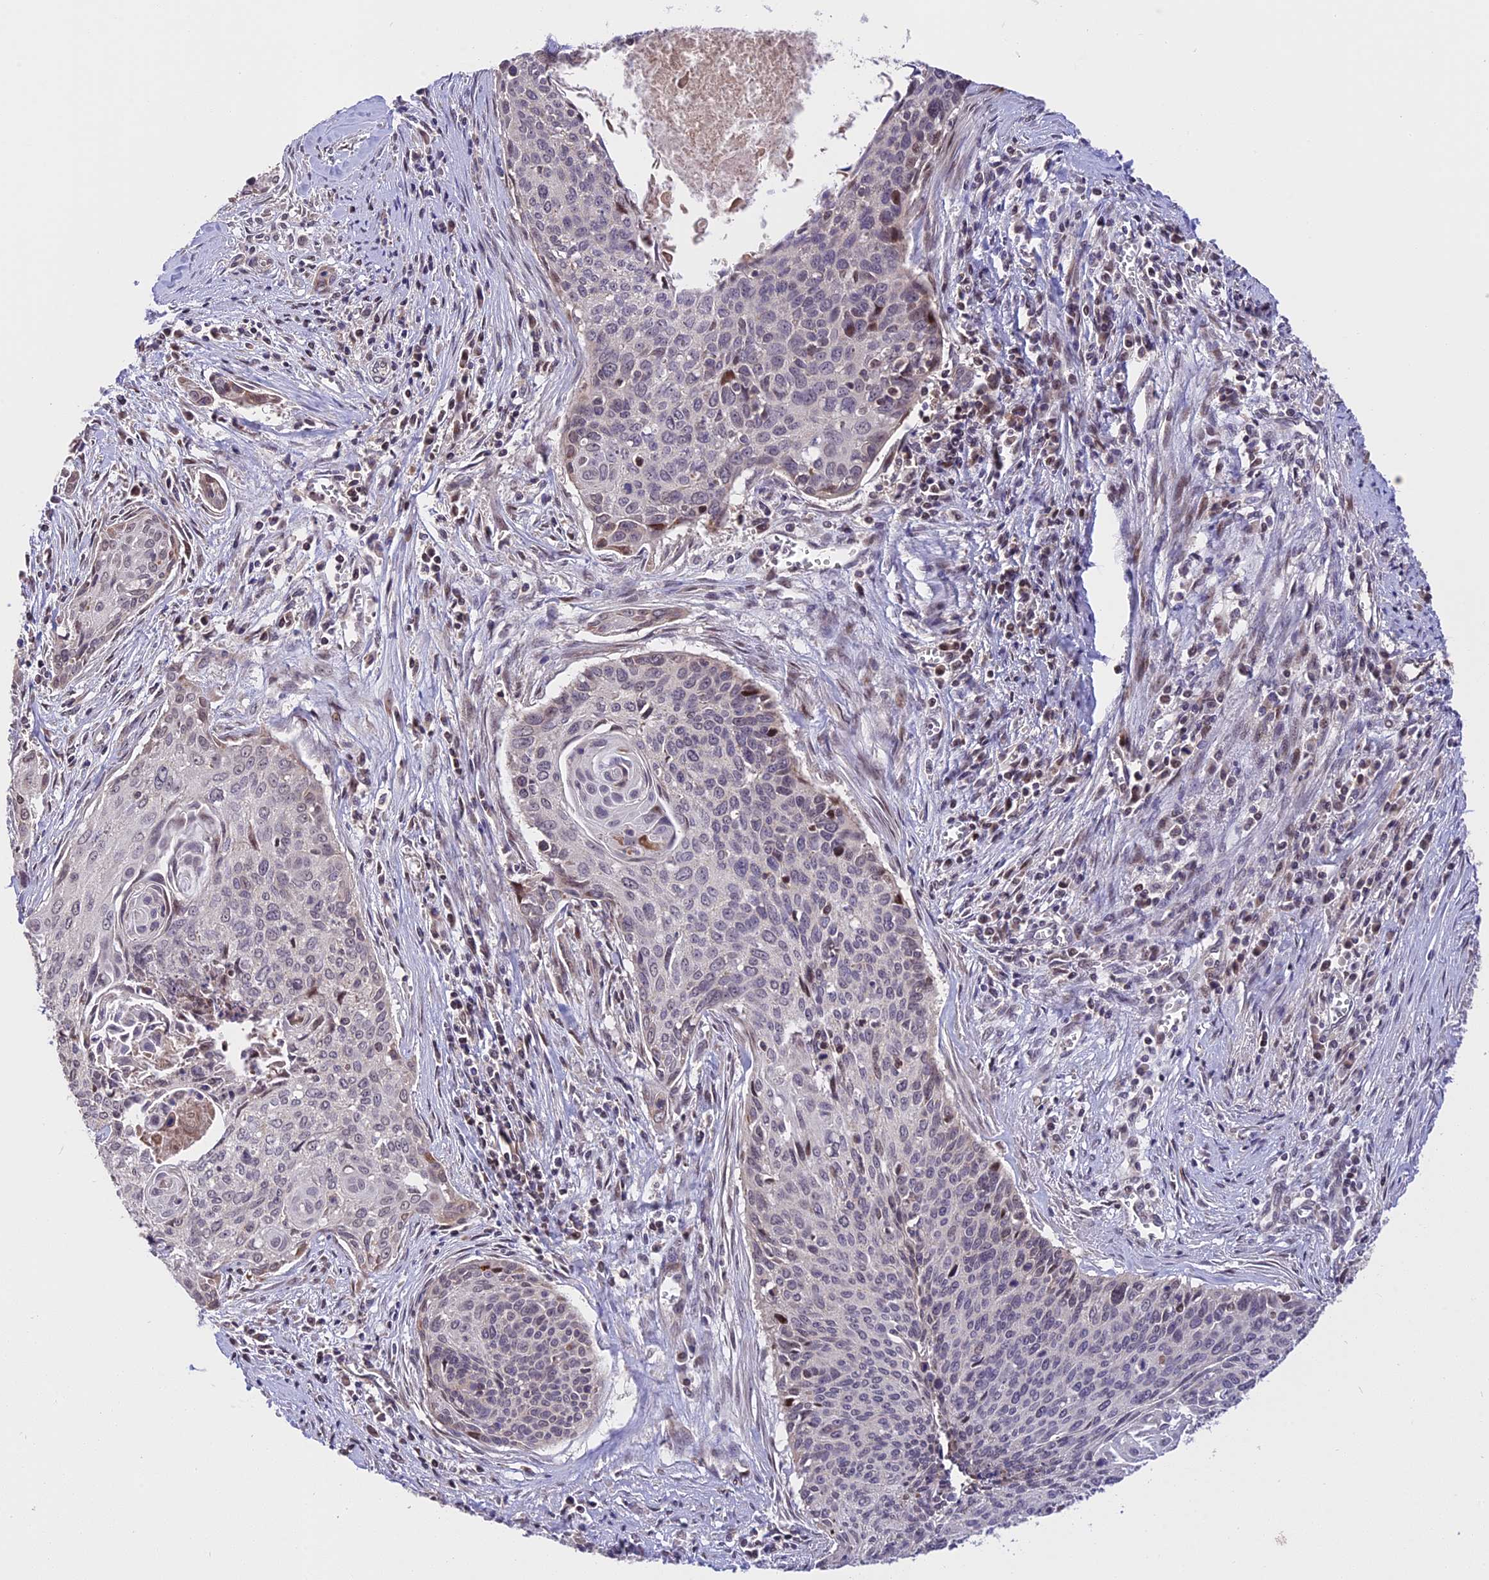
{"staining": {"intensity": "moderate", "quantity": "<25%", "location": "nuclear"}, "tissue": "cervical cancer", "cell_type": "Tumor cells", "image_type": "cancer", "snomed": [{"axis": "morphology", "description": "Squamous cell carcinoma, NOS"}, {"axis": "topography", "description": "Cervix"}], "caption": "A photomicrograph showing moderate nuclear expression in approximately <25% of tumor cells in squamous cell carcinoma (cervical), as visualized by brown immunohistochemical staining.", "gene": "RERGL", "patient": {"sex": "female", "age": 55}}